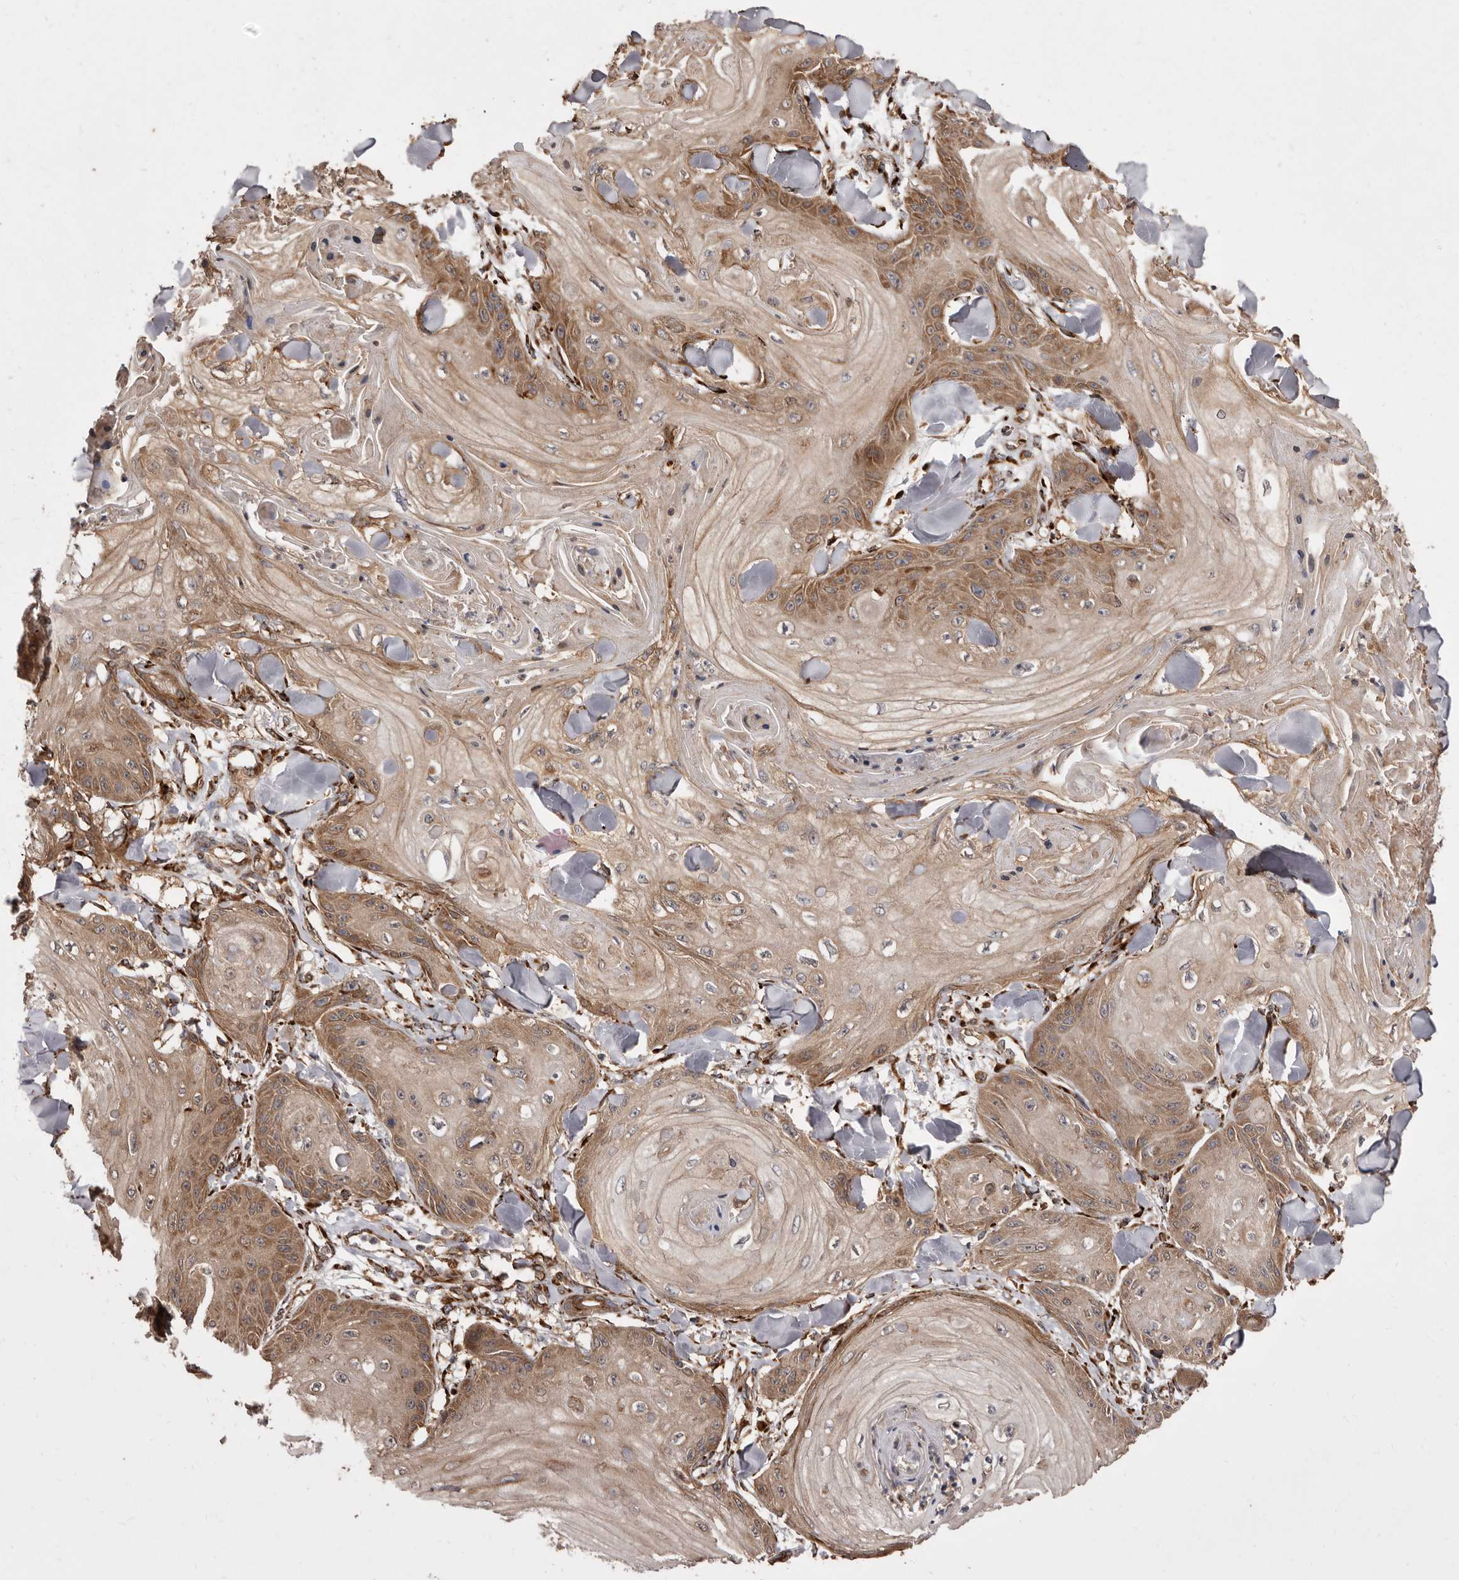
{"staining": {"intensity": "moderate", "quantity": ">75%", "location": "cytoplasmic/membranous"}, "tissue": "skin cancer", "cell_type": "Tumor cells", "image_type": "cancer", "snomed": [{"axis": "morphology", "description": "Squamous cell carcinoma, NOS"}, {"axis": "topography", "description": "Skin"}], "caption": "IHC of human skin squamous cell carcinoma exhibits medium levels of moderate cytoplasmic/membranous staining in approximately >75% of tumor cells.", "gene": "FLAD1", "patient": {"sex": "male", "age": 74}}